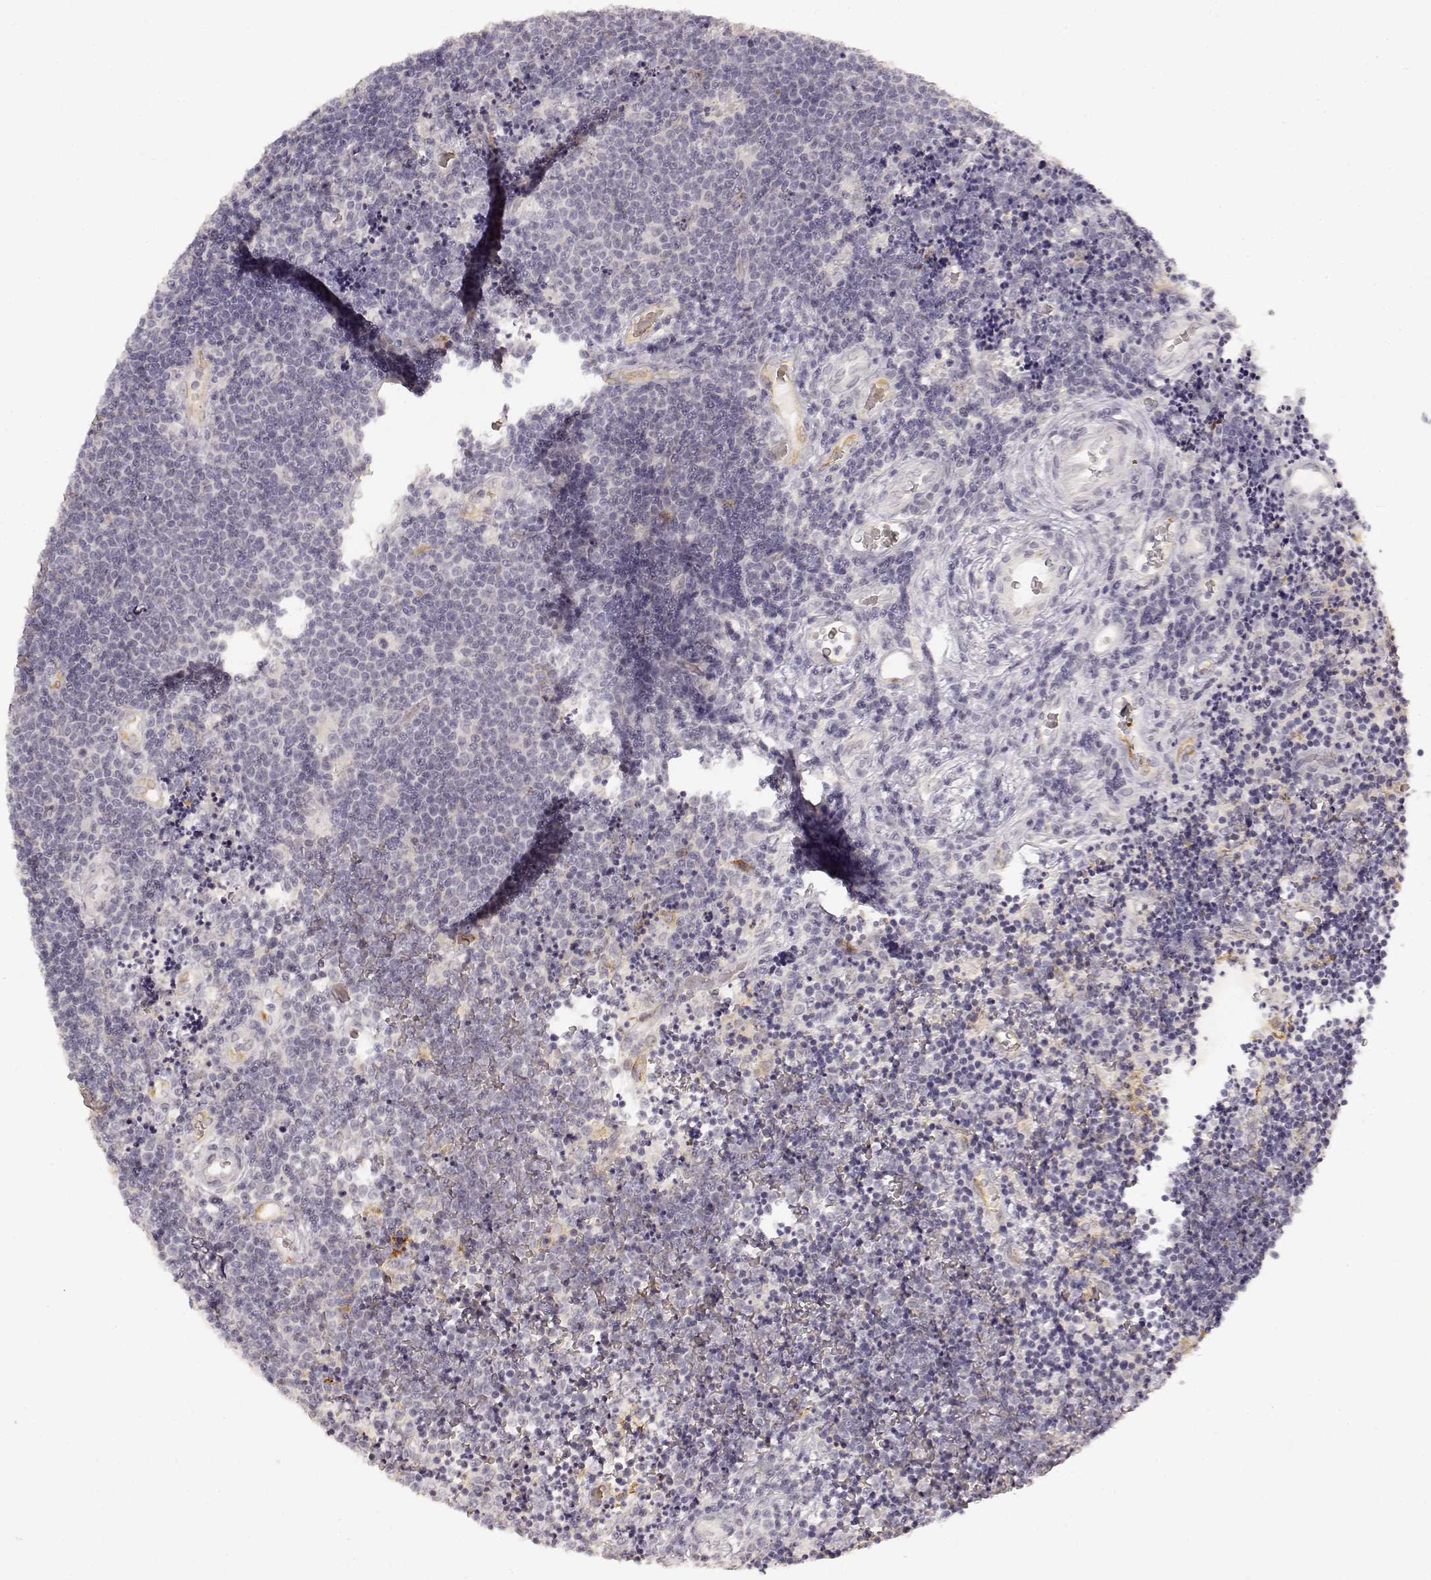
{"staining": {"intensity": "negative", "quantity": "none", "location": "none"}, "tissue": "lymphoma", "cell_type": "Tumor cells", "image_type": "cancer", "snomed": [{"axis": "morphology", "description": "Malignant lymphoma, non-Hodgkin's type, Low grade"}, {"axis": "topography", "description": "Brain"}], "caption": "An IHC image of malignant lymphoma, non-Hodgkin's type (low-grade) is shown. There is no staining in tumor cells of malignant lymphoma, non-Hodgkin's type (low-grade).", "gene": "LAMC2", "patient": {"sex": "female", "age": 66}}